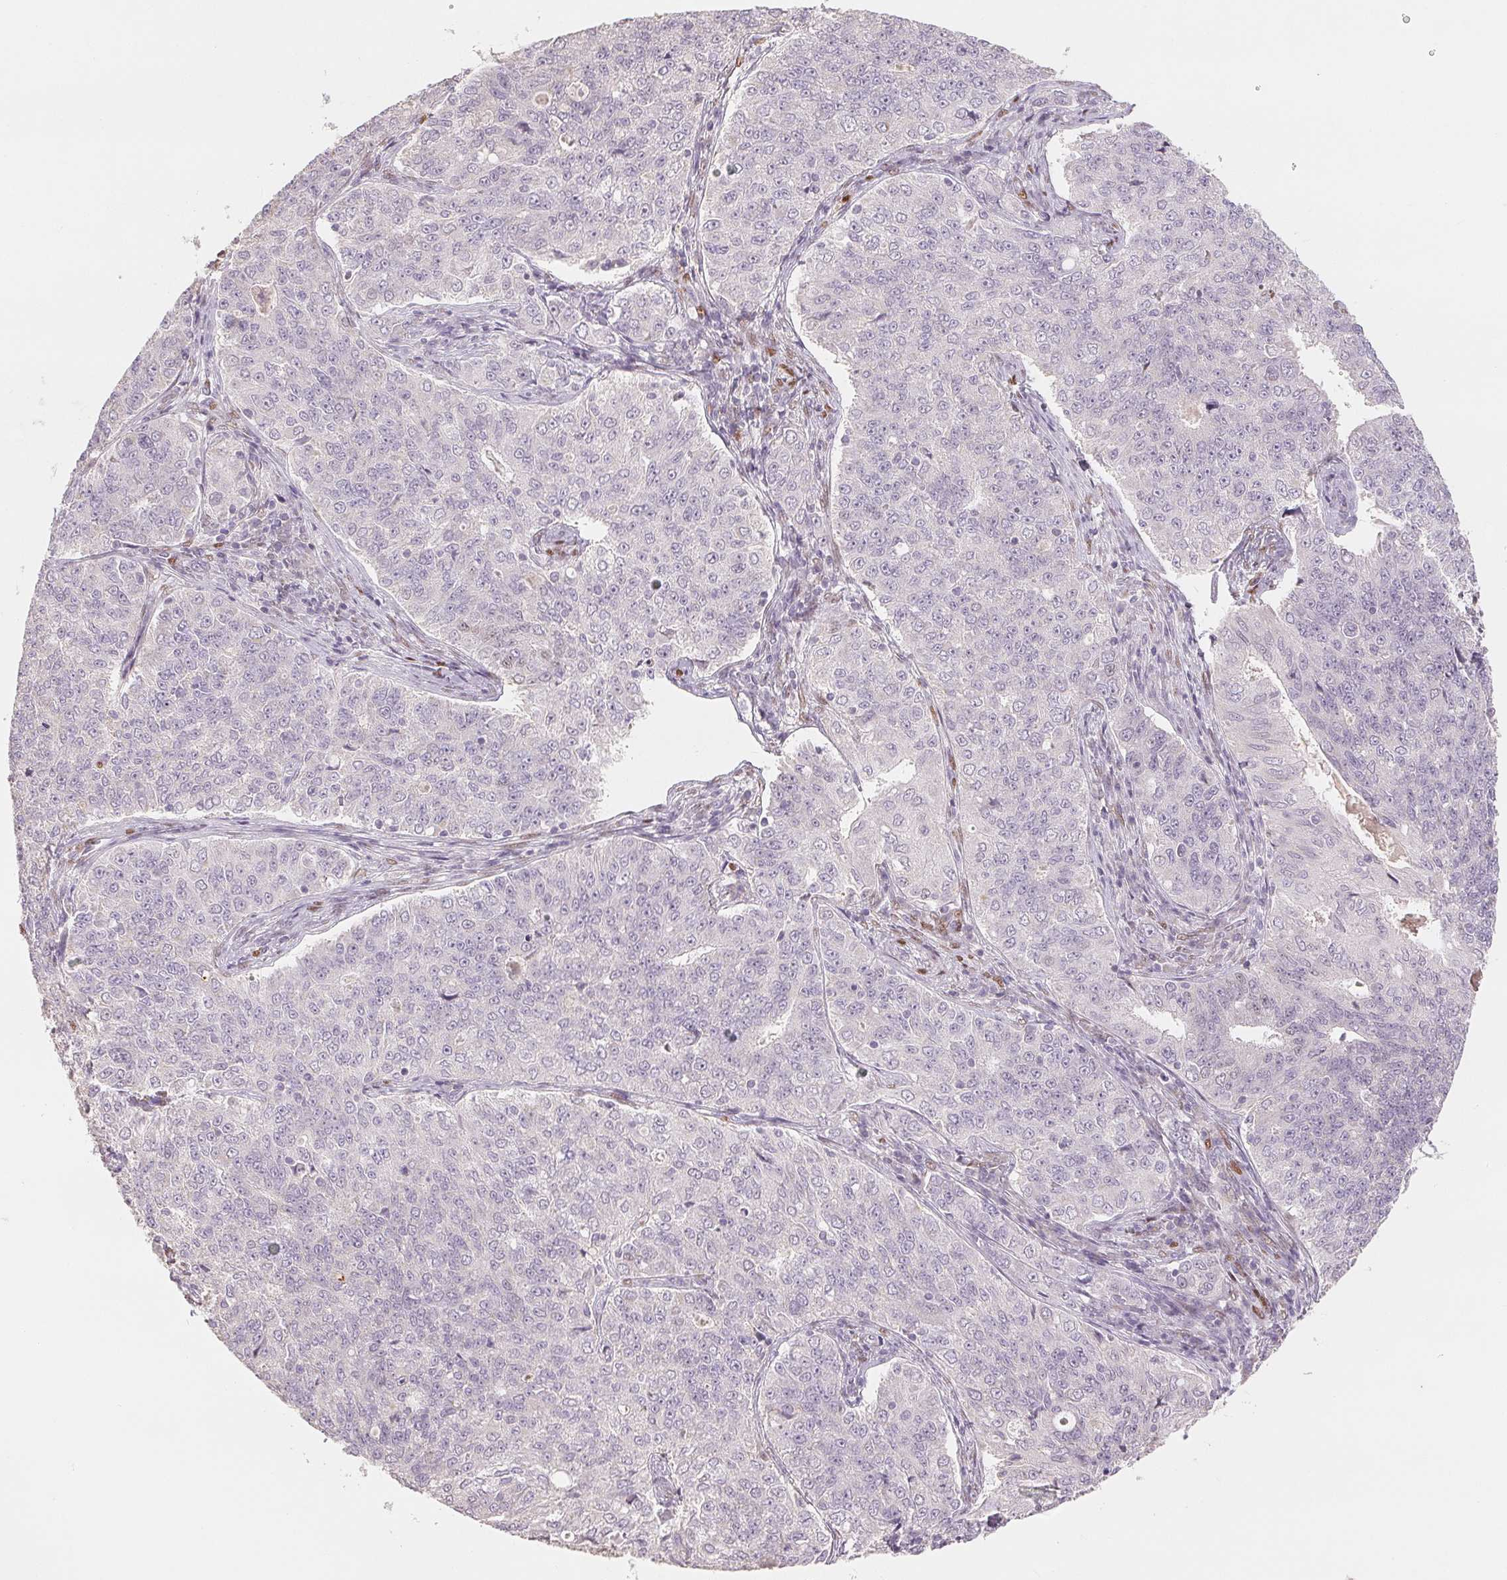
{"staining": {"intensity": "negative", "quantity": "none", "location": "none"}, "tissue": "endometrial cancer", "cell_type": "Tumor cells", "image_type": "cancer", "snomed": [{"axis": "morphology", "description": "Adenocarcinoma, NOS"}, {"axis": "topography", "description": "Endometrium"}], "caption": "The histopathology image displays no significant expression in tumor cells of endometrial adenocarcinoma.", "gene": "SMARCD3", "patient": {"sex": "female", "age": 43}}